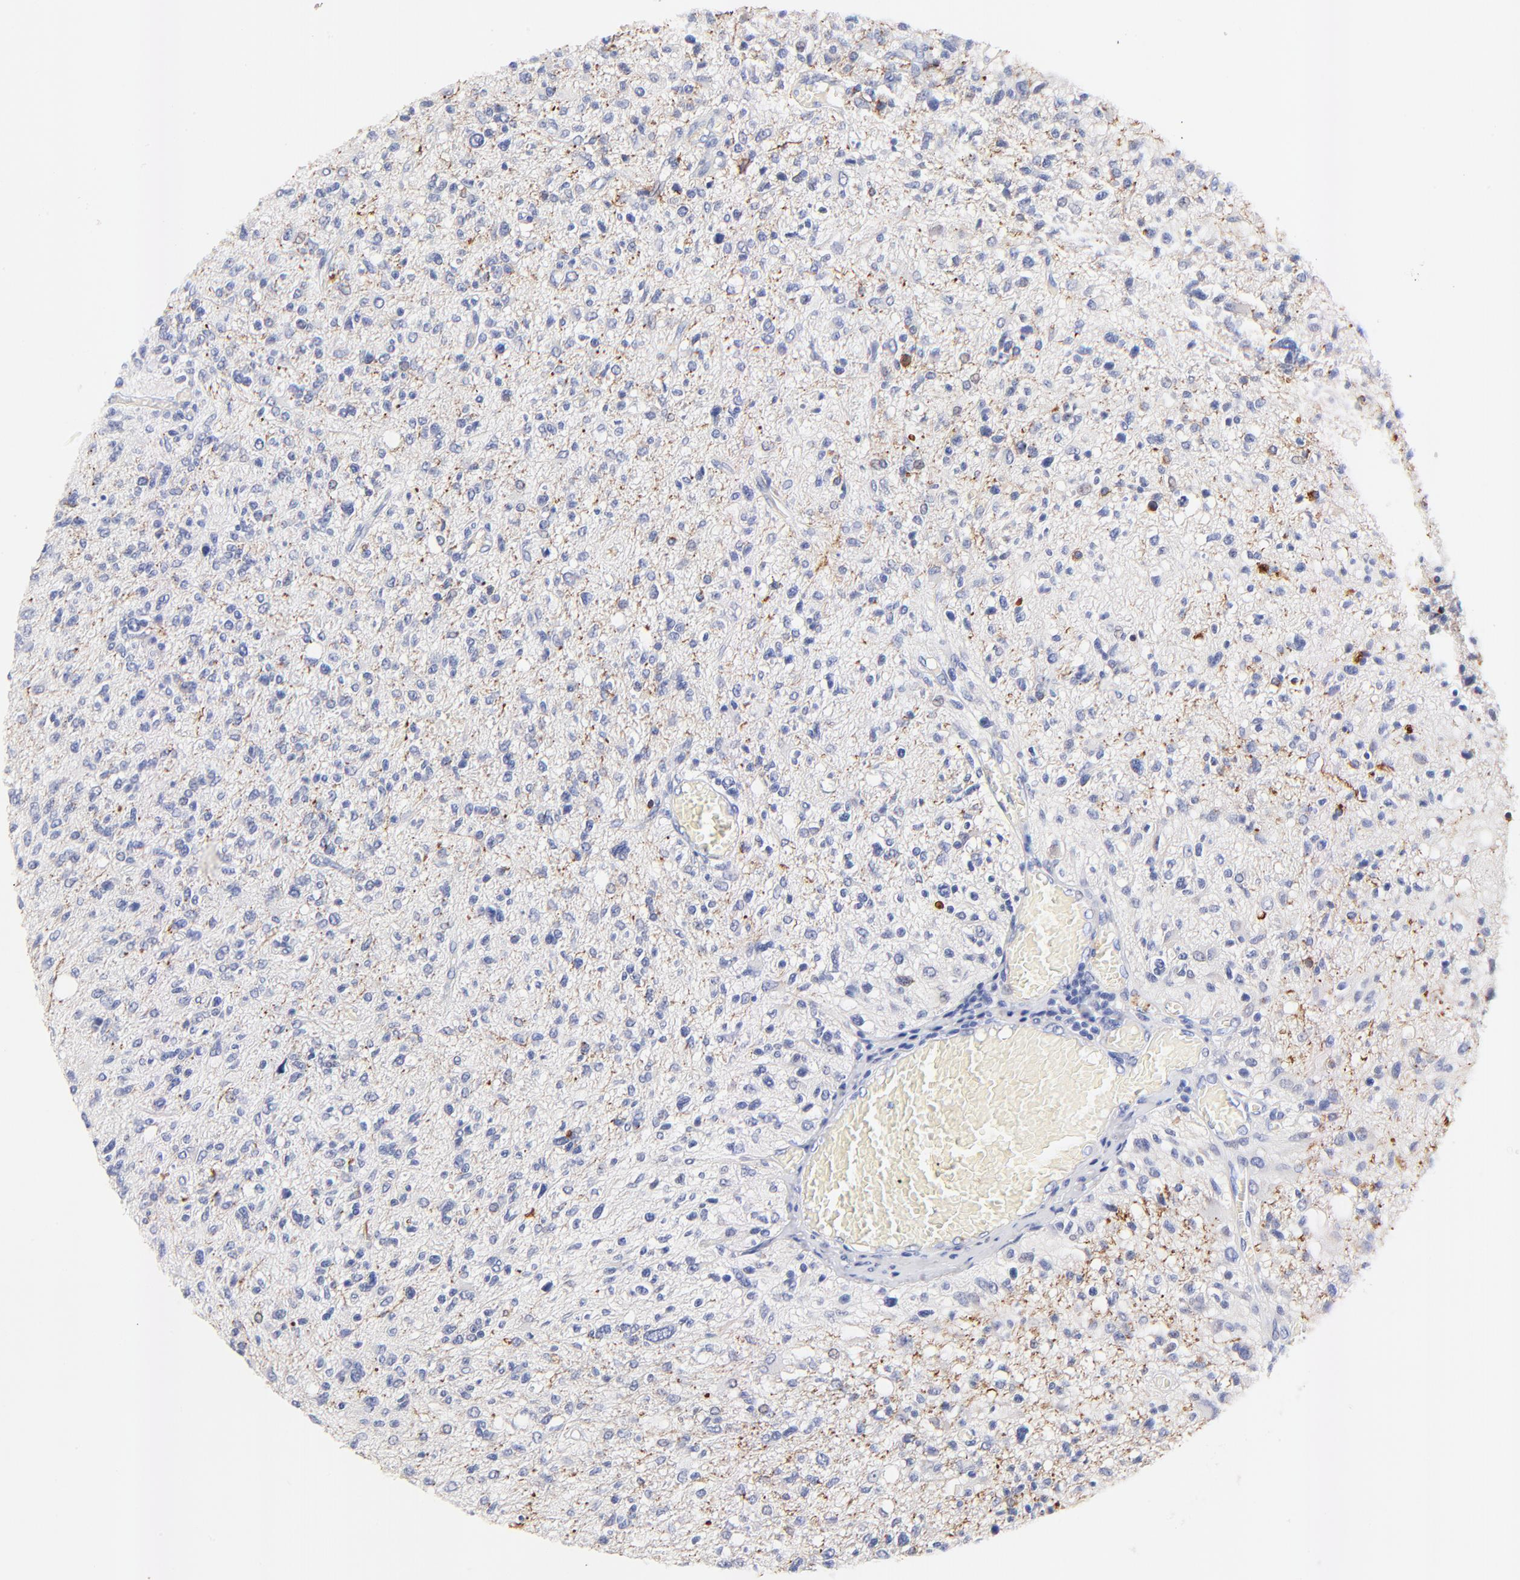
{"staining": {"intensity": "moderate", "quantity": "25%-75%", "location": "cytoplasmic/membranous"}, "tissue": "glioma", "cell_type": "Tumor cells", "image_type": "cancer", "snomed": [{"axis": "morphology", "description": "Glioma, malignant, High grade"}, {"axis": "topography", "description": "Cerebral cortex"}], "caption": "Protein staining displays moderate cytoplasmic/membranous positivity in approximately 25%-75% of tumor cells in malignant high-grade glioma.", "gene": "FAM117B", "patient": {"sex": "male", "age": 76}}